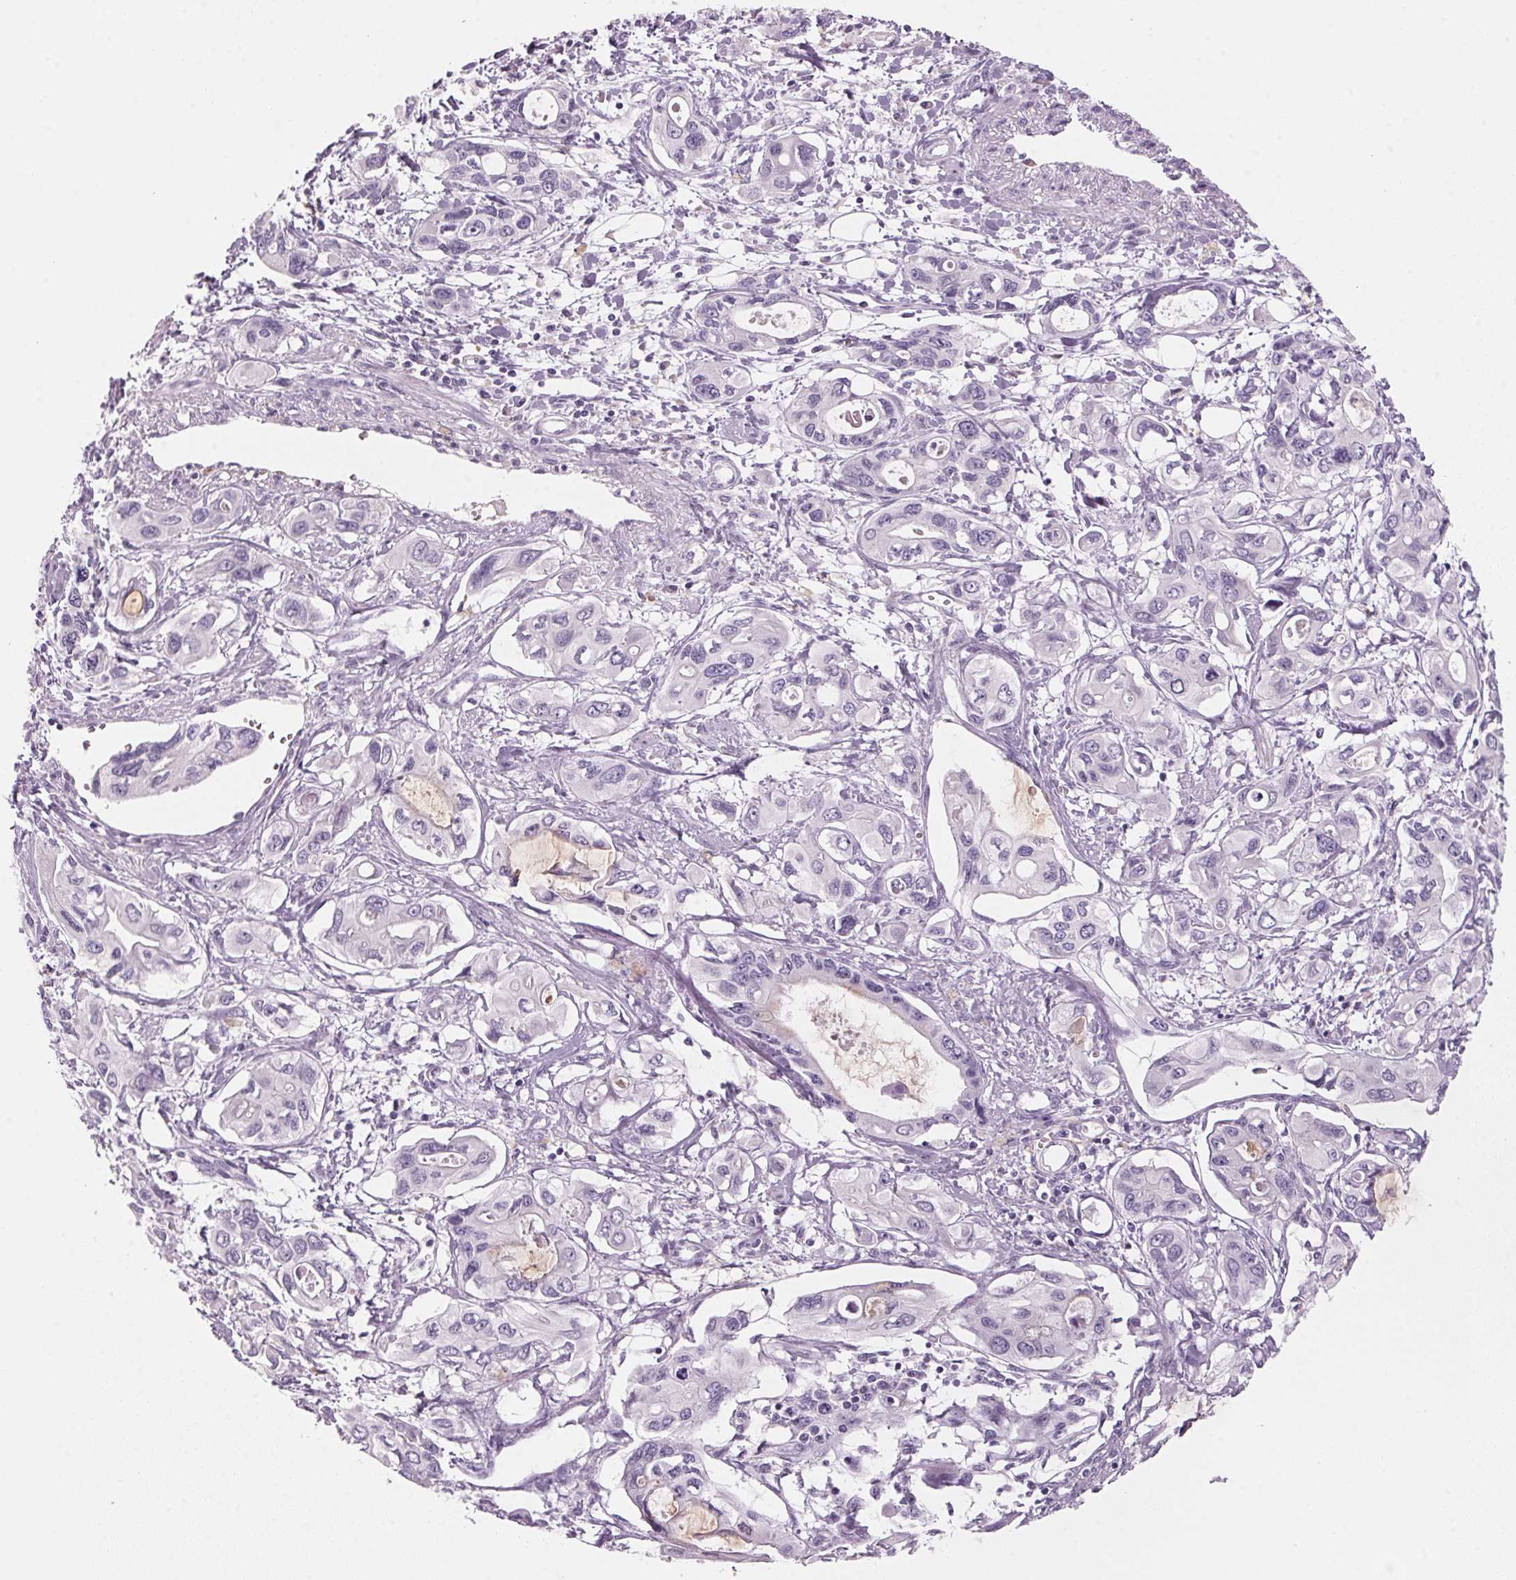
{"staining": {"intensity": "negative", "quantity": "none", "location": "none"}, "tissue": "pancreatic cancer", "cell_type": "Tumor cells", "image_type": "cancer", "snomed": [{"axis": "morphology", "description": "Adenocarcinoma, NOS"}, {"axis": "topography", "description": "Pancreas"}], "caption": "Protein analysis of pancreatic cancer reveals no significant expression in tumor cells. The staining was performed using DAB (3,3'-diaminobenzidine) to visualize the protein expression in brown, while the nuclei were stained in blue with hematoxylin (Magnification: 20x).", "gene": "ADAM20", "patient": {"sex": "male", "age": 60}}